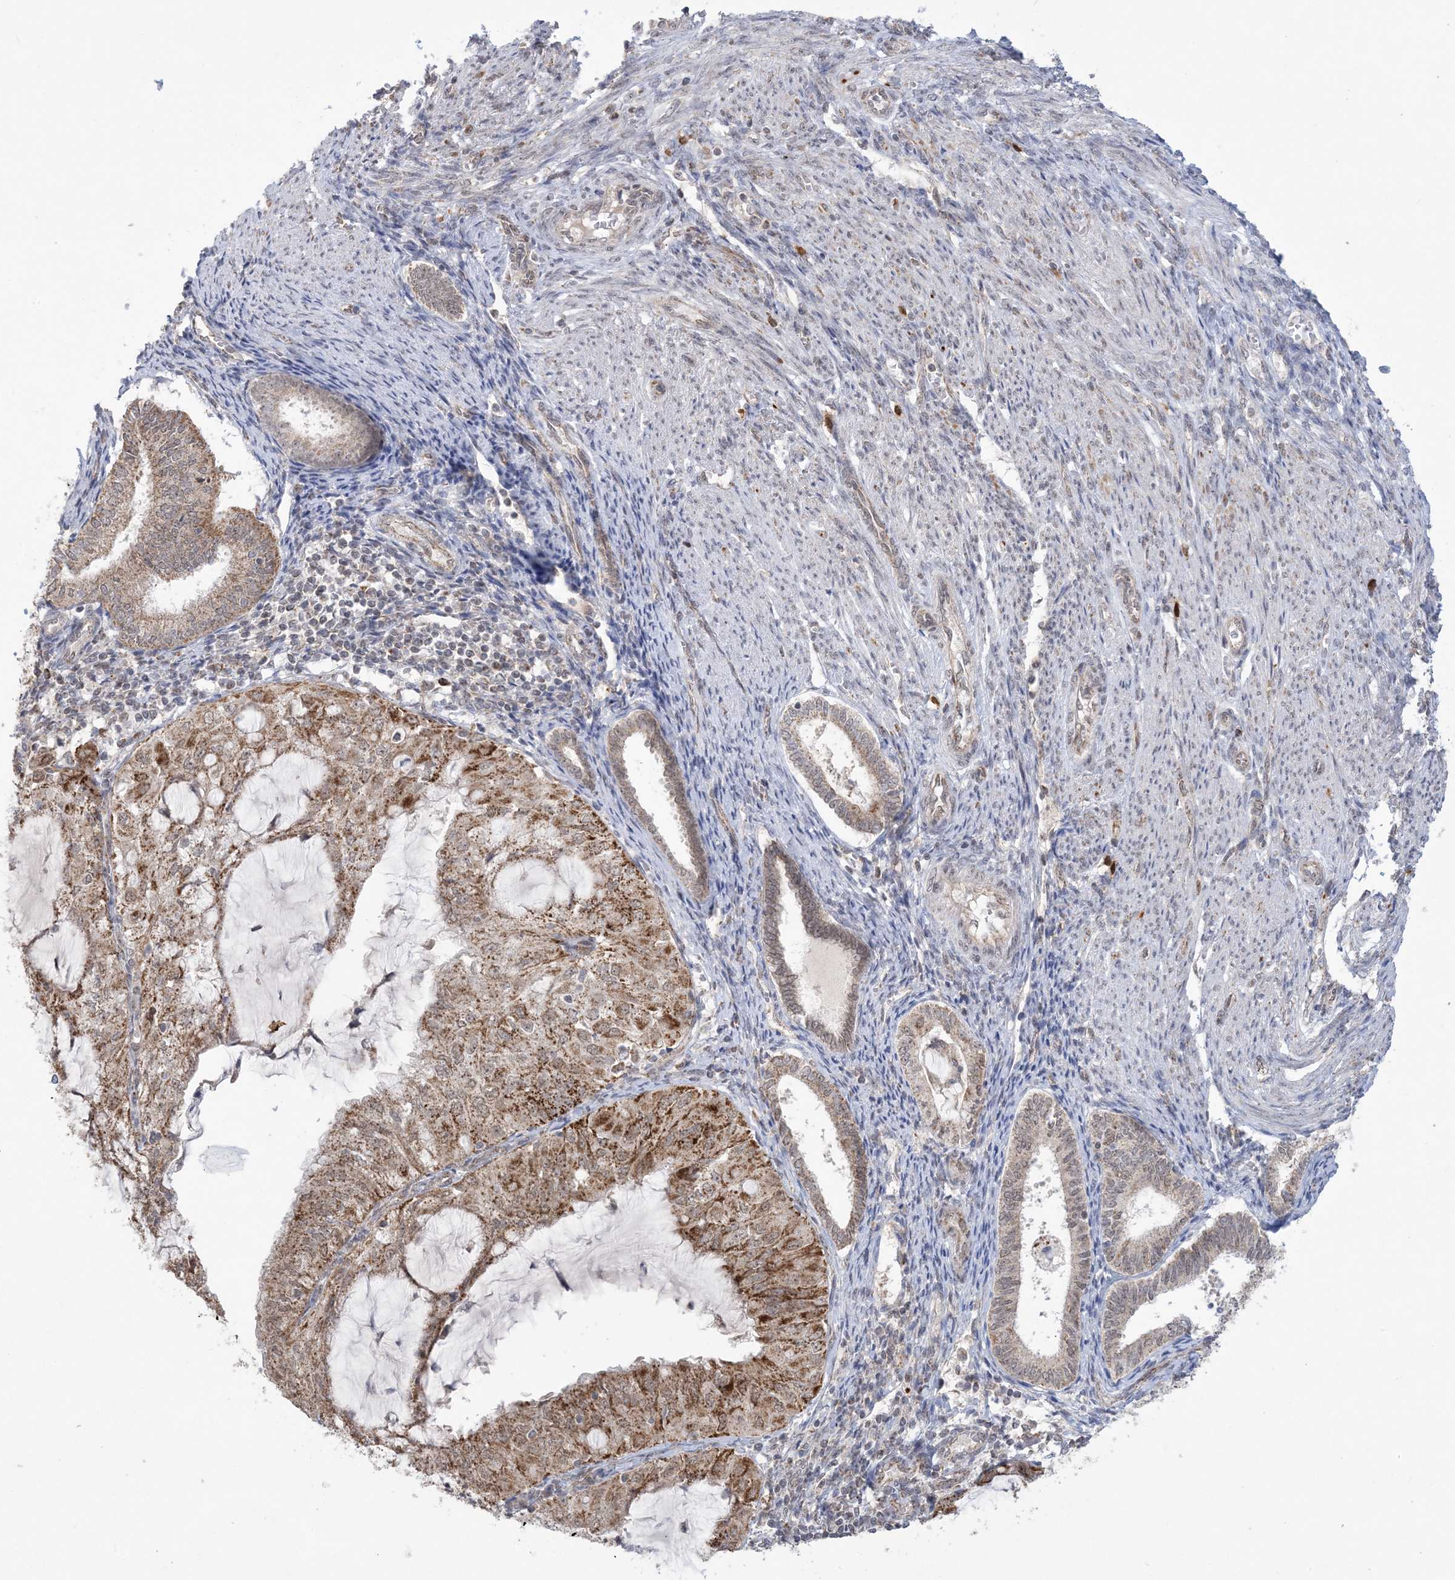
{"staining": {"intensity": "moderate", "quantity": ">75%", "location": "cytoplasmic/membranous"}, "tissue": "endometrial cancer", "cell_type": "Tumor cells", "image_type": "cancer", "snomed": [{"axis": "morphology", "description": "Adenocarcinoma, NOS"}, {"axis": "topography", "description": "Endometrium"}], "caption": "About >75% of tumor cells in endometrial adenocarcinoma reveal moderate cytoplasmic/membranous protein expression as visualized by brown immunohistochemical staining.", "gene": "TRMT10C", "patient": {"sex": "female", "age": 81}}